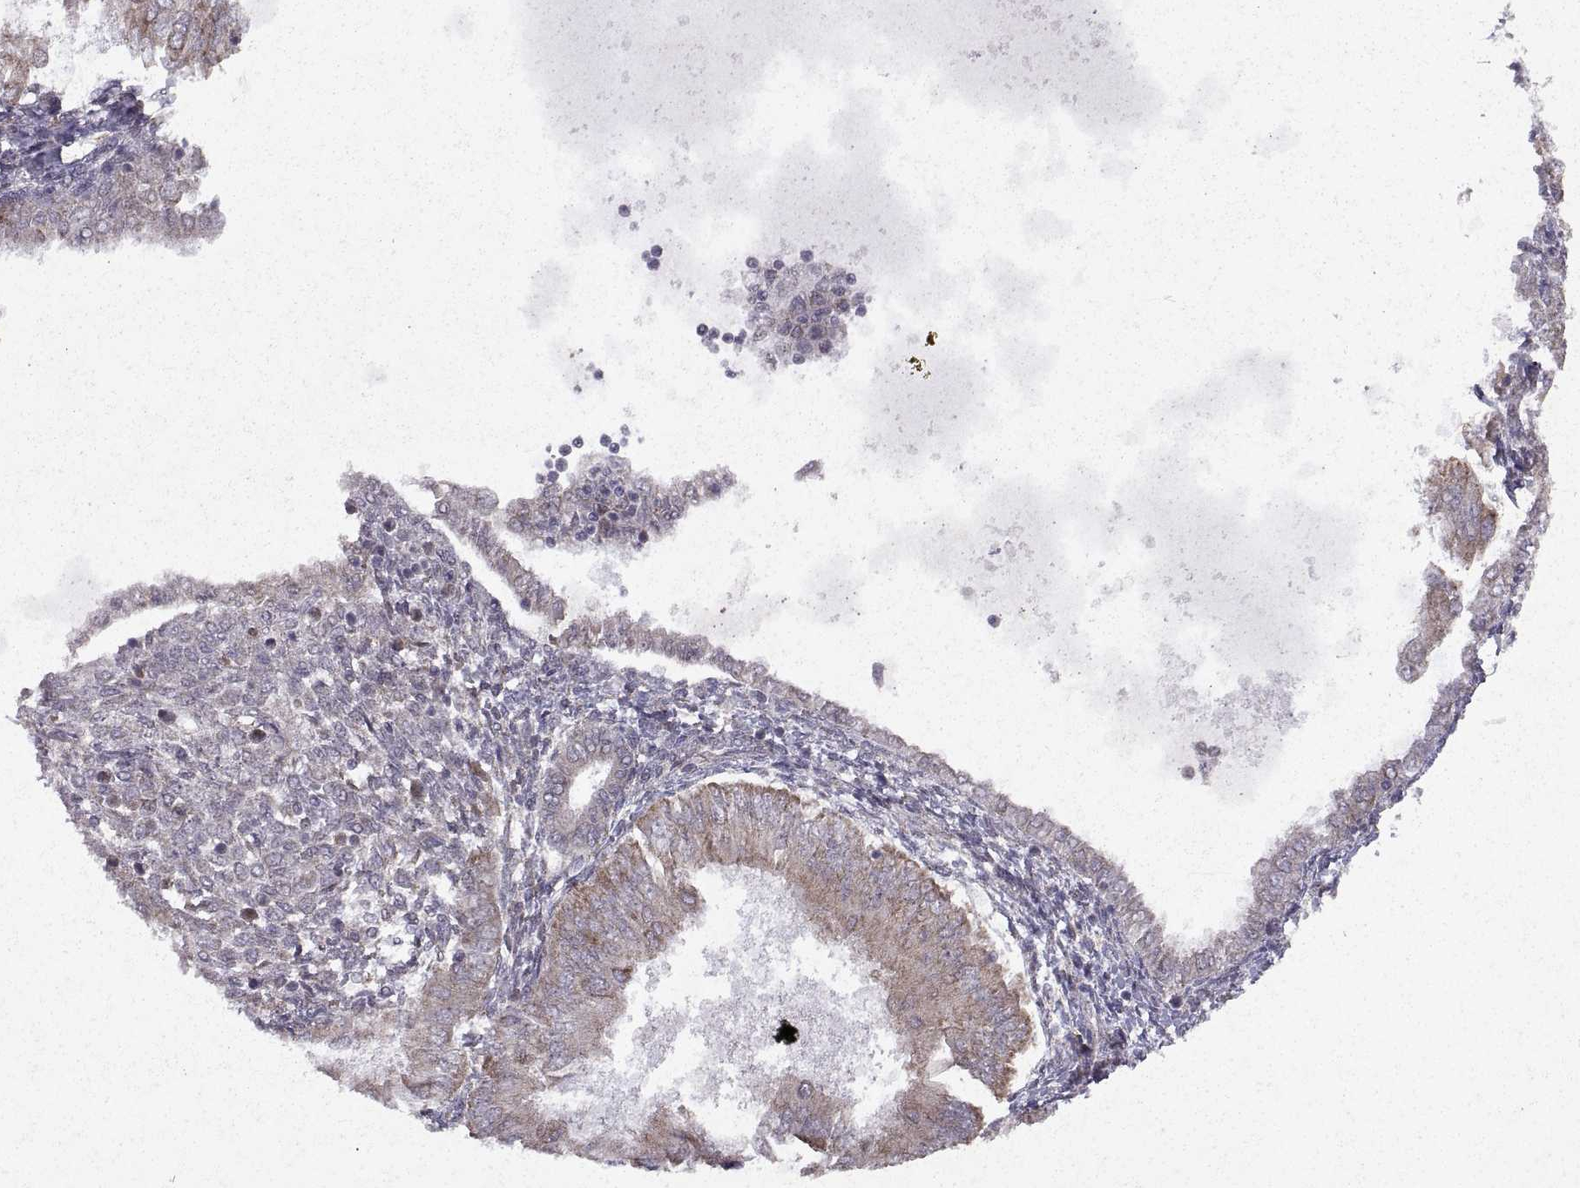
{"staining": {"intensity": "weak", "quantity": "<25%", "location": "cytoplasmic/membranous"}, "tissue": "endometrial cancer", "cell_type": "Tumor cells", "image_type": "cancer", "snomed": [{"axis": "morphology", "description": "Adenocarcinoma, NOS"}, {"axis": "topography", "description": "Endometrium"}], "caption": "A high-resolution image shows immunohistochemistry staining of endometrial cancer, which demonstrates no significant expression in tumor cells.", "gene": "MANBAL", "patient": {"sex": "female", "age": 53}}